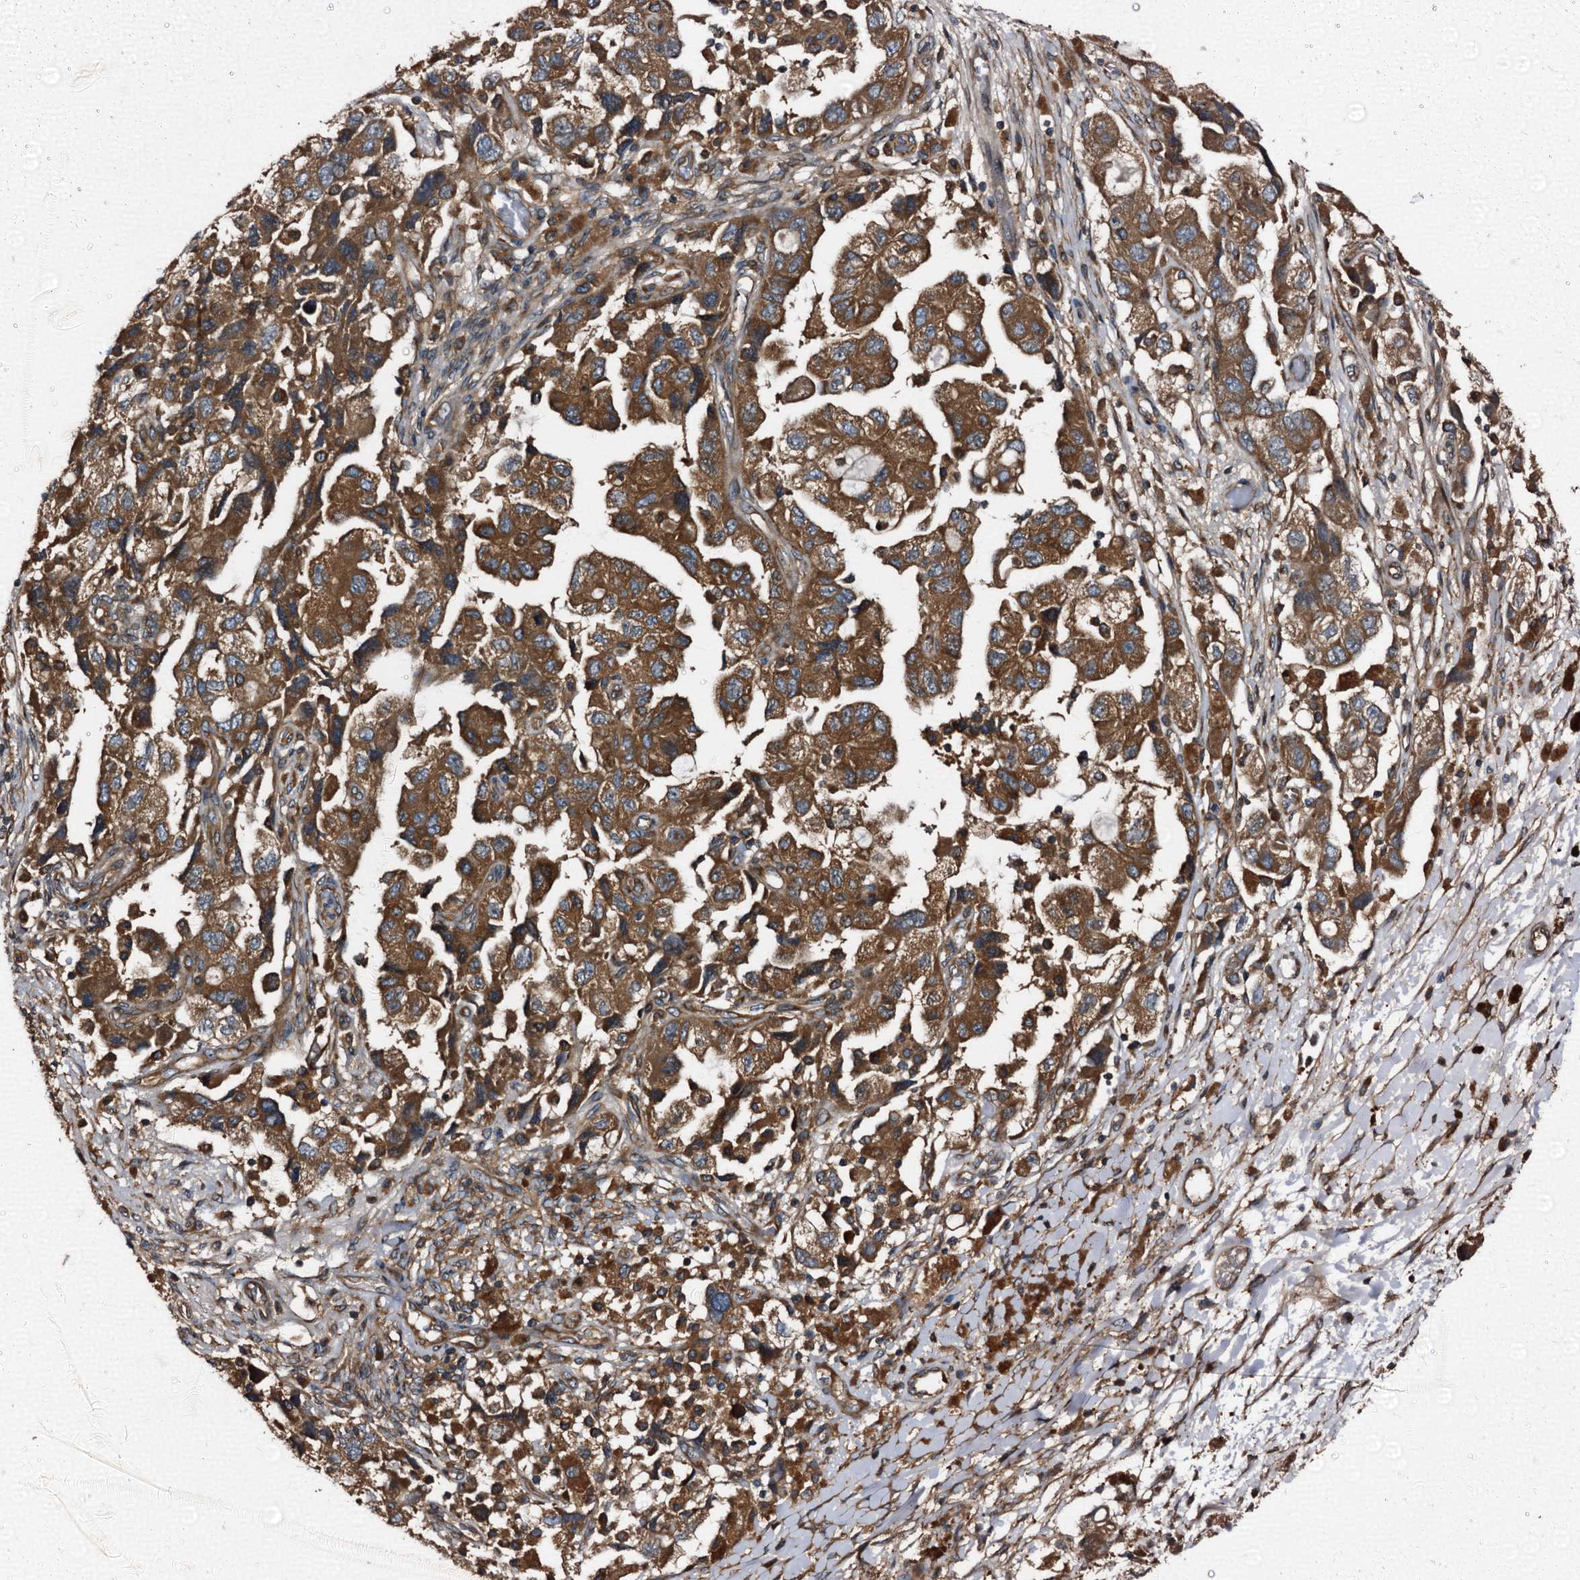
{"staining": {"intensity": "strong", "quantity": ">75%", "location": "cytoplasmic/membranous"}, "tissue": "ovarian cancer", "cell_type": "Tumor cells", "image_type": "cancer", "snomed": [{"axis": "morphology", "description": "Carcinoma, NOS"}, {"axis": "morphology", "description": "Cystadenocarcinoma, serous, NOS"}, {"axis": "topography", "description": "Ovary"}], "caption": "This image reveals immunohistochemistry (IHC) staining of human ovarian cancer (serous cystadenocarcinoma), with high strong cytoplasmic/membranous expression in approximately >75% of tumor cells.", "gene": "PEX5", "patient": {"sex": "female", "age": 69}}